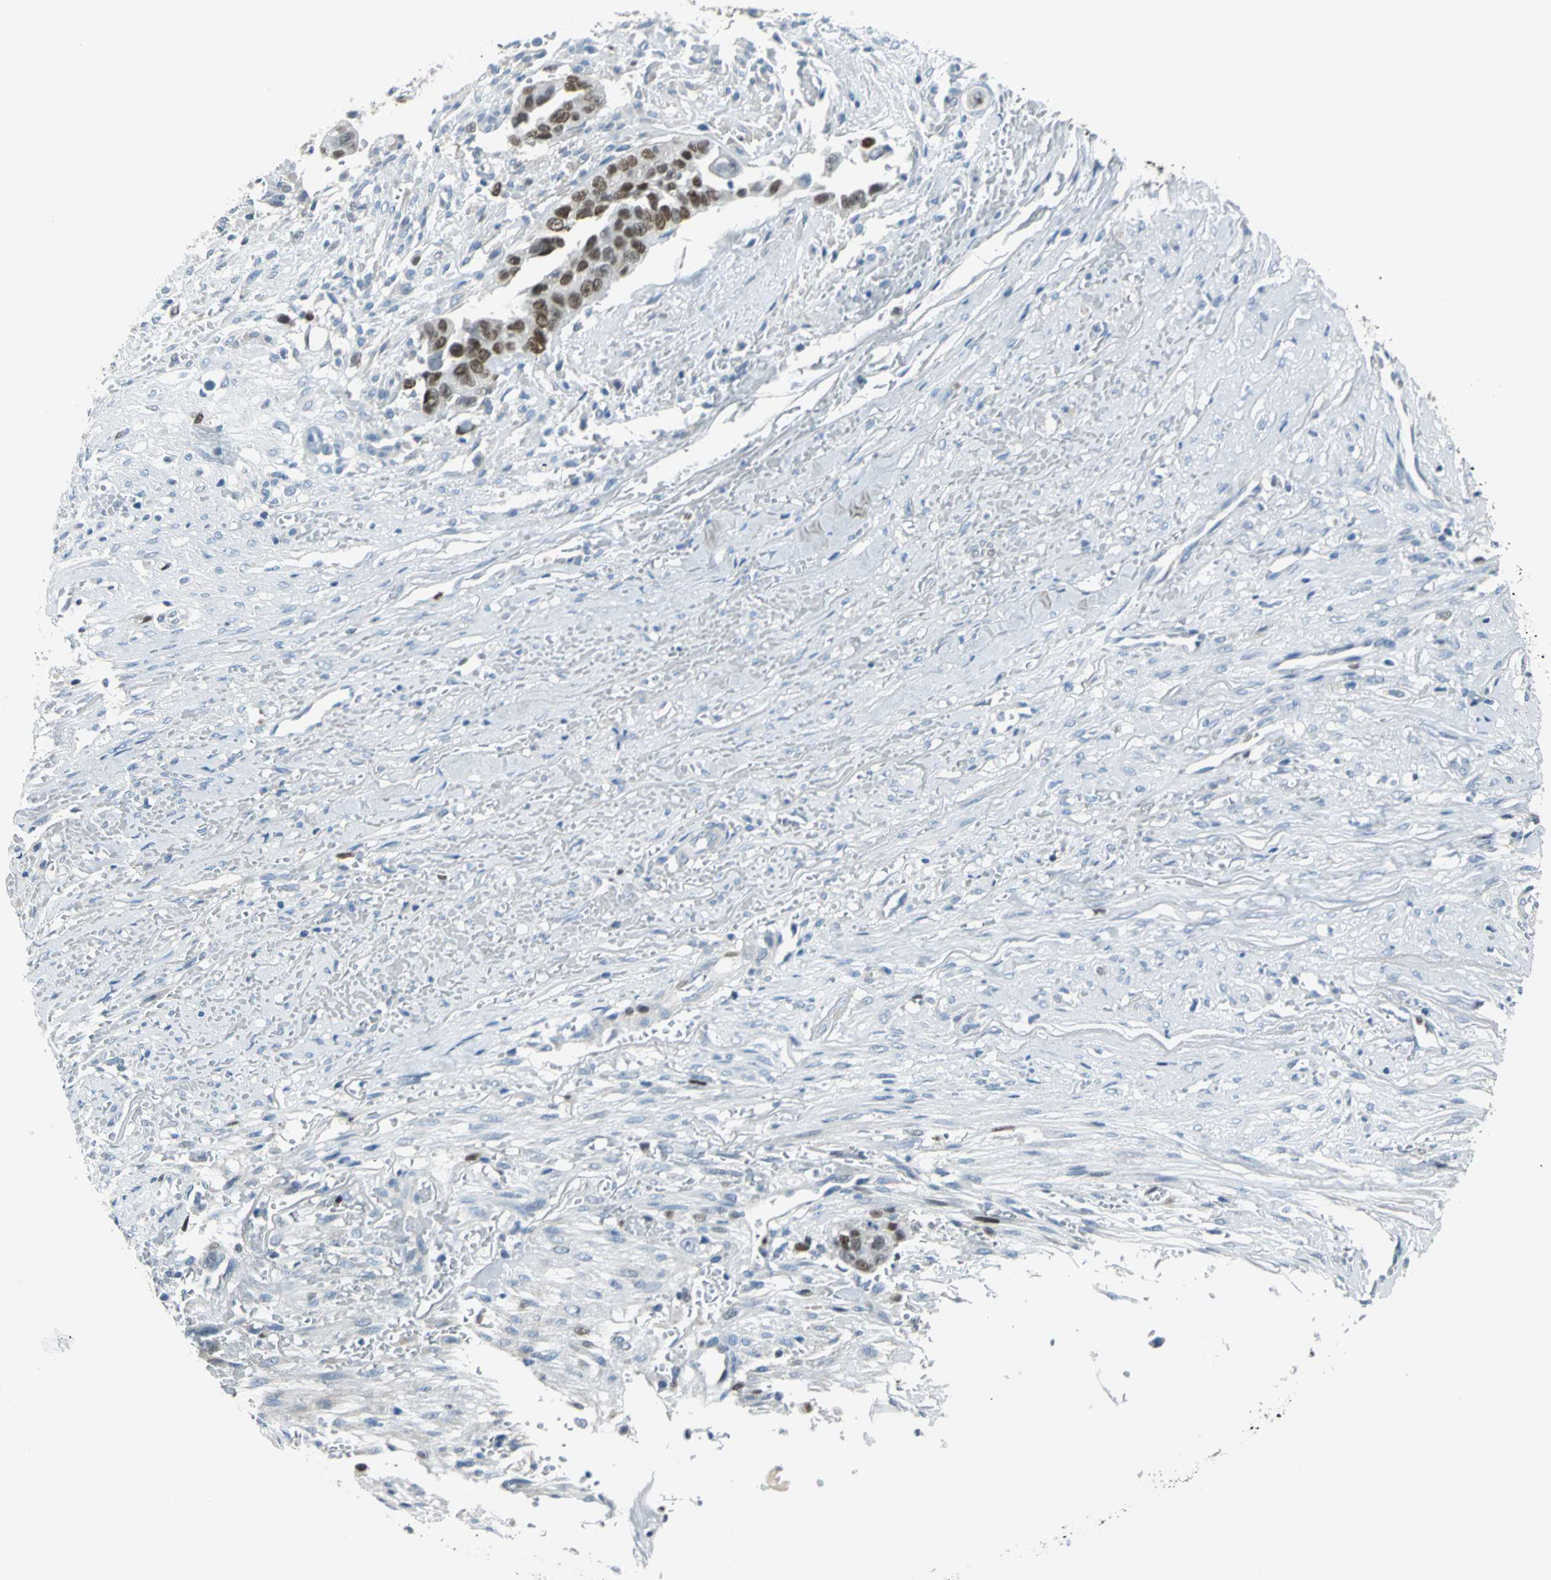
{"staining": {"intensity": "moderate", "quantity": ">75%", "location": "nuclear"}, "tissue": "liver cancer", "cell_type": "Tumor cells", "image_type": "cancer", "snomed": [{"axis": "morphology", "description": "Cholangiocarcinoma"}, {"axis": "topography", "description": "Liver"}], "caption": "The photomicrograph exhibits immunohistochemical staining of liver cancer (cholangiocarcinoma). There is moderate nuclear positivity is present in approximately >75% of tumor cells.", "gene": "MCM3", "patient": {"sex": "female", "age": 70}}